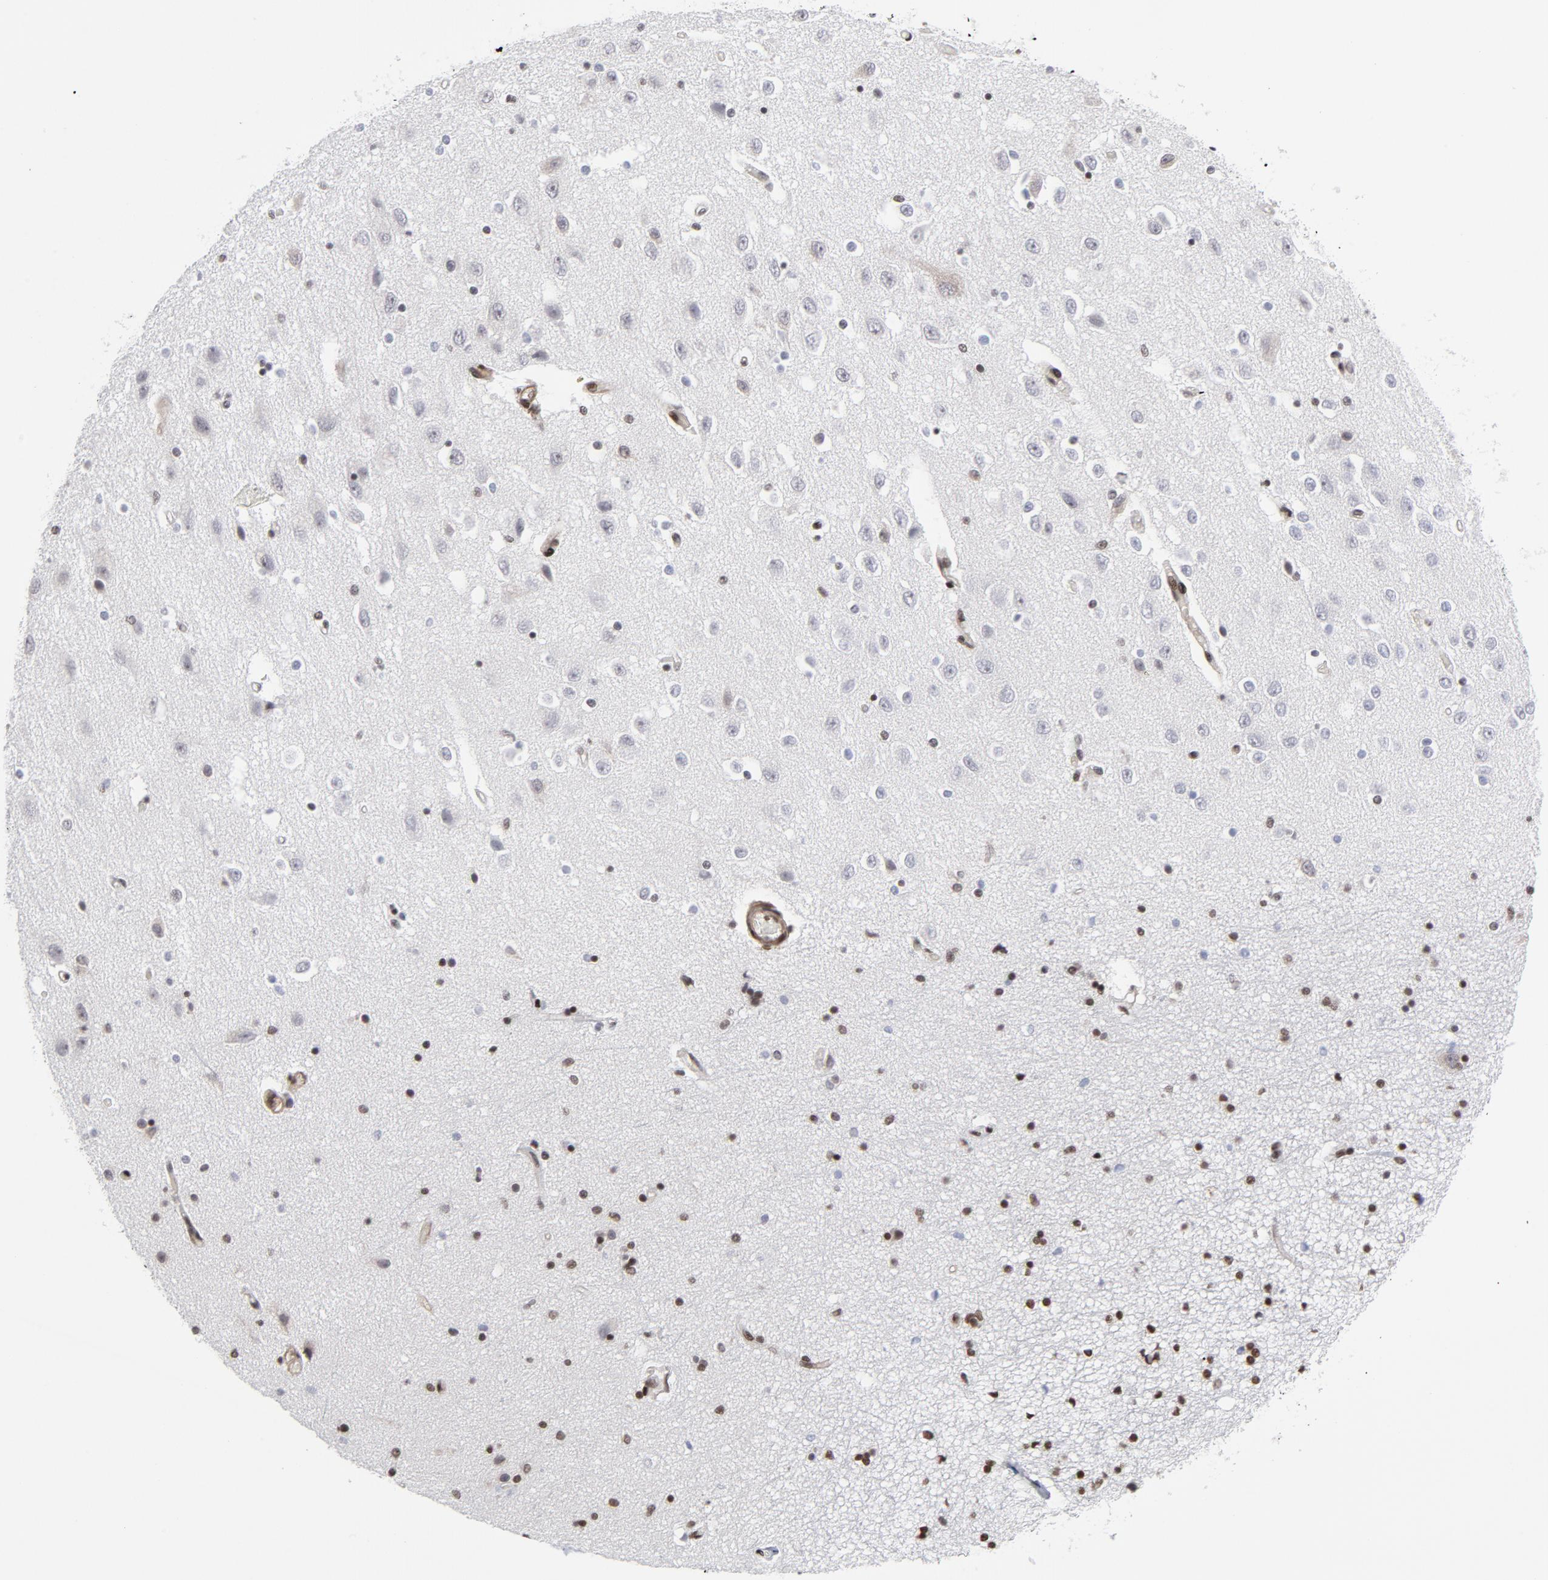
{"staining": {"intensity": "strong", "quantity": "25%-75%", "location": "nuclear"}, "tissue": "hippocampus", "cell_type": "Glial cells", "image_type": "normal", "snomed": [{"axis": "morphology", "description": "Normal tissue, NOS"}, {"axis": "topography", "description": "Hippocampus"}], "caption": "Immunohistochemistry staining of benign hippocampus, which exhibits high levels of strong nuclear staining in about 25%-75% of glial cells indicating strong nuclear protein positivity. The staining was performed using DAB (3,3'-diaminobenzidine) (brown) for protein detection and nuclei were counterstained in hematoxylin (blue).", "gene": "CTCF", "patient": {"sex": "female", "age": 54}}